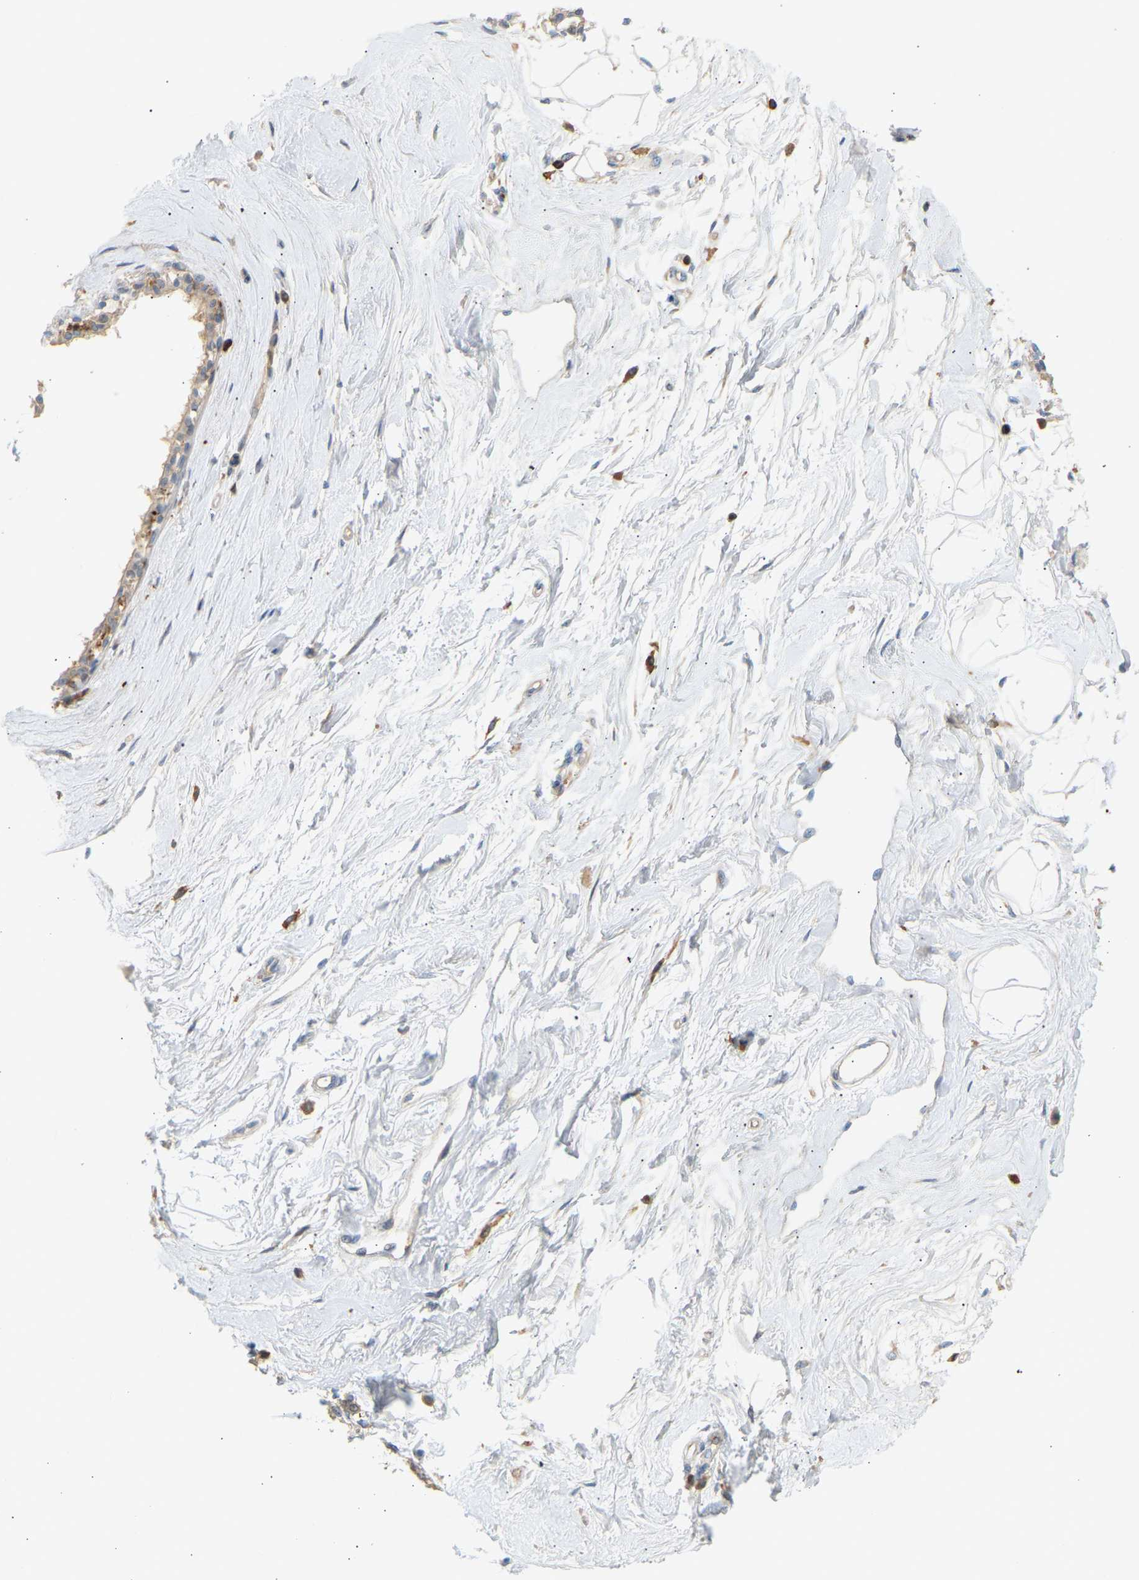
{"staining": {"intensity": "negative", "quantity": "none", "location": "none"}, "tissue": "breast", "cell_type": "Adipocytes", "image_type": "normal", "snomed": [{"axis": "morphology", "description": "Normal tissue, NOS"}, {"axis": "topography", "description": "Breast"}], "caption": "A high-resolution photomicrograph shows IHC staining of unremarkable breast, which displays no significant staining in adipocytes.", "gene": "FNBP1", "patient": {"sex": "female", "age": 45}}